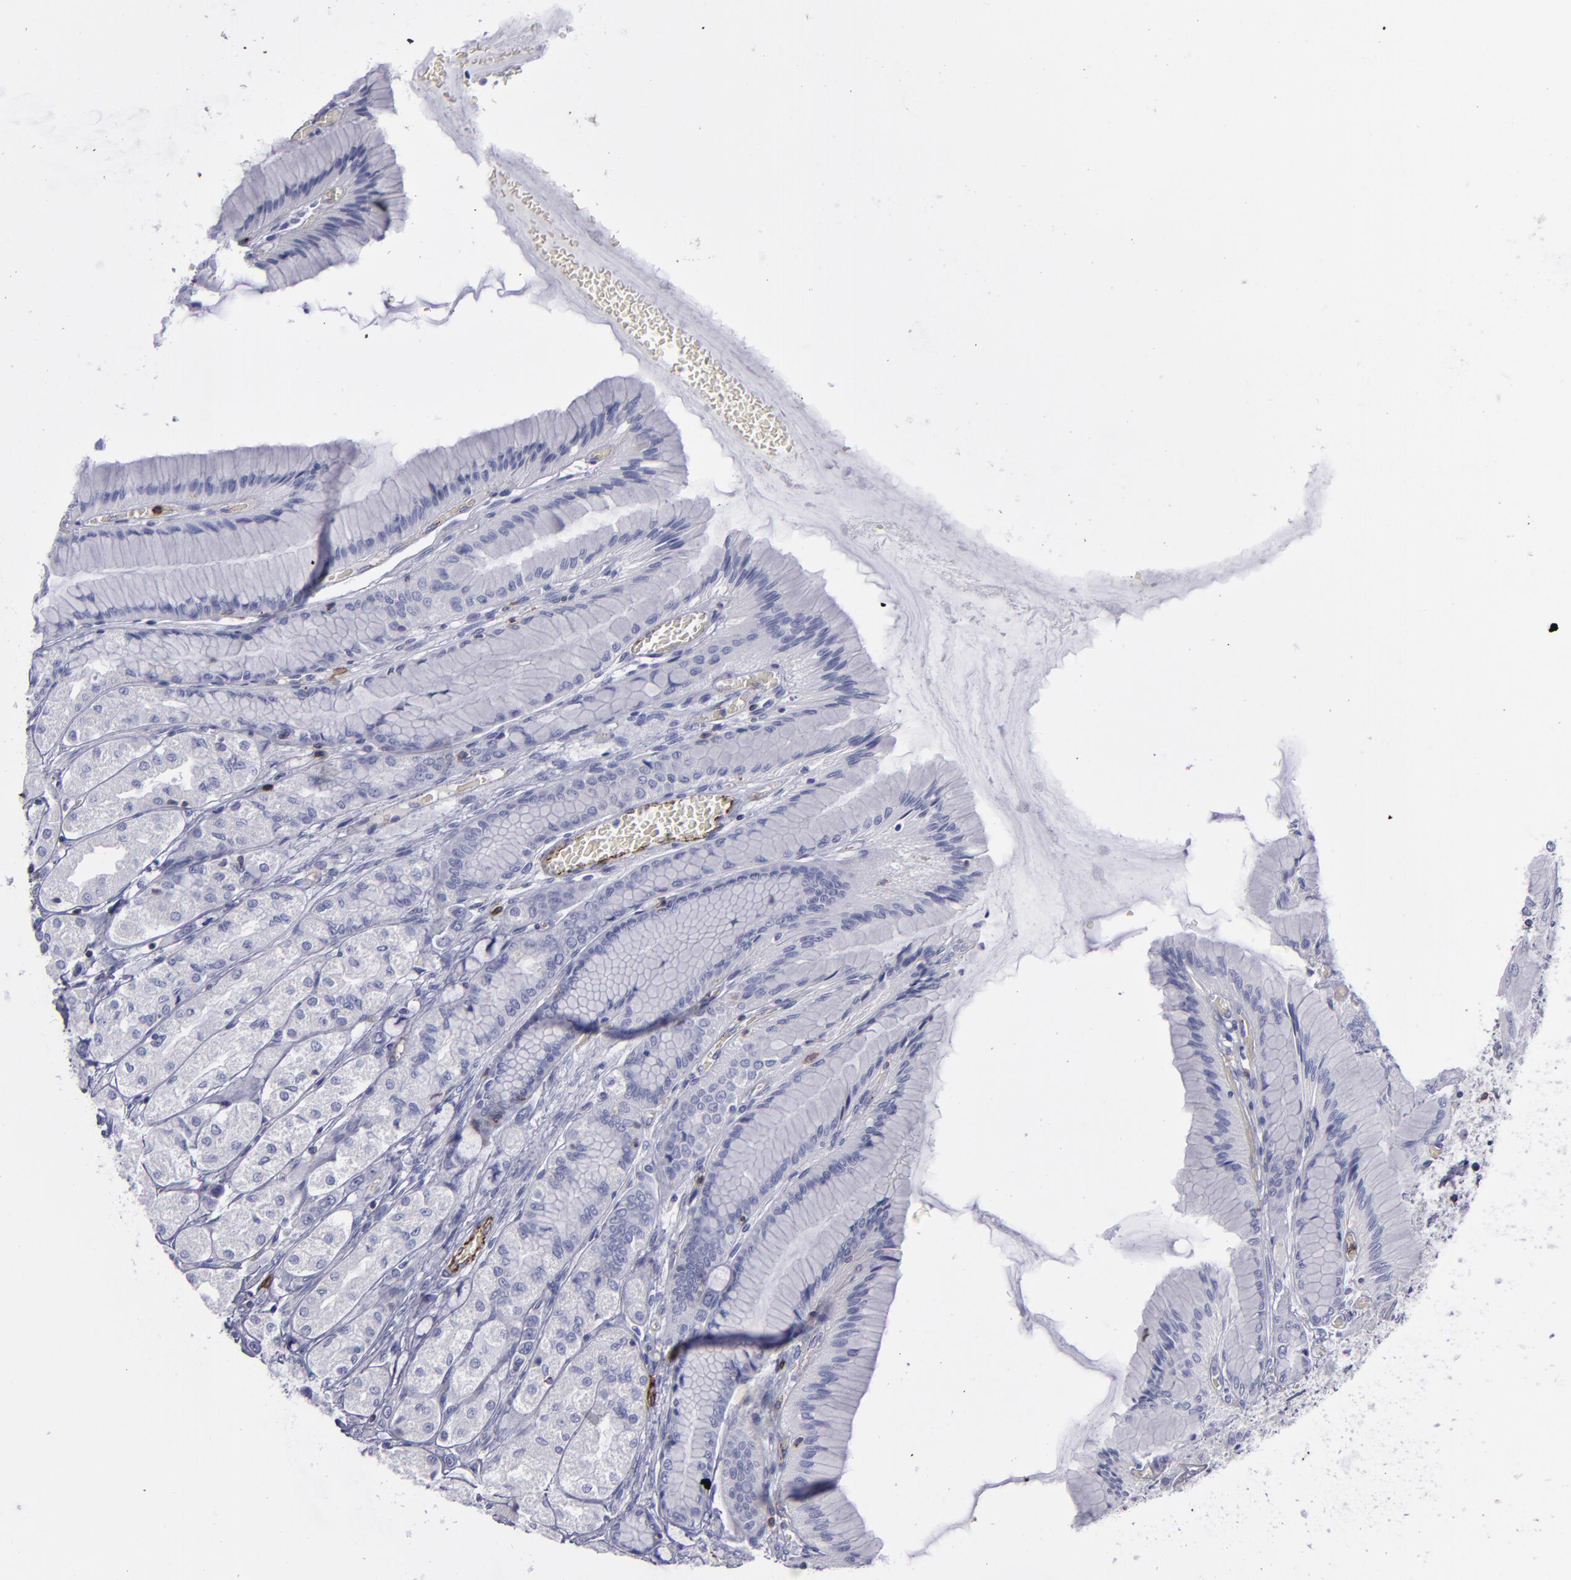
{"staining": {"intensity": "negative", "quantity": "none", "location": "none"}, "tissue": "stomach", "cell_type": "Glandular cells", "image_type": "normal", "snomed": [{"axis": "morphology", "description": "Normal tissue, NOS"}, {"axis": "morphology", "description": "Adenocarcinoma, NOS"}, {"axis": "topography", "description": "Stomach"}, {"axis": "topography", "description": "Stomach, lower"}], "caption": "High power microscopy photomicrograph of an immunohistochemistry photomicrograph of benign stomach, revealing no significant expression in glandular cells.", "gene": "CD27", "patient": {"sex": "female", "age": 65}}